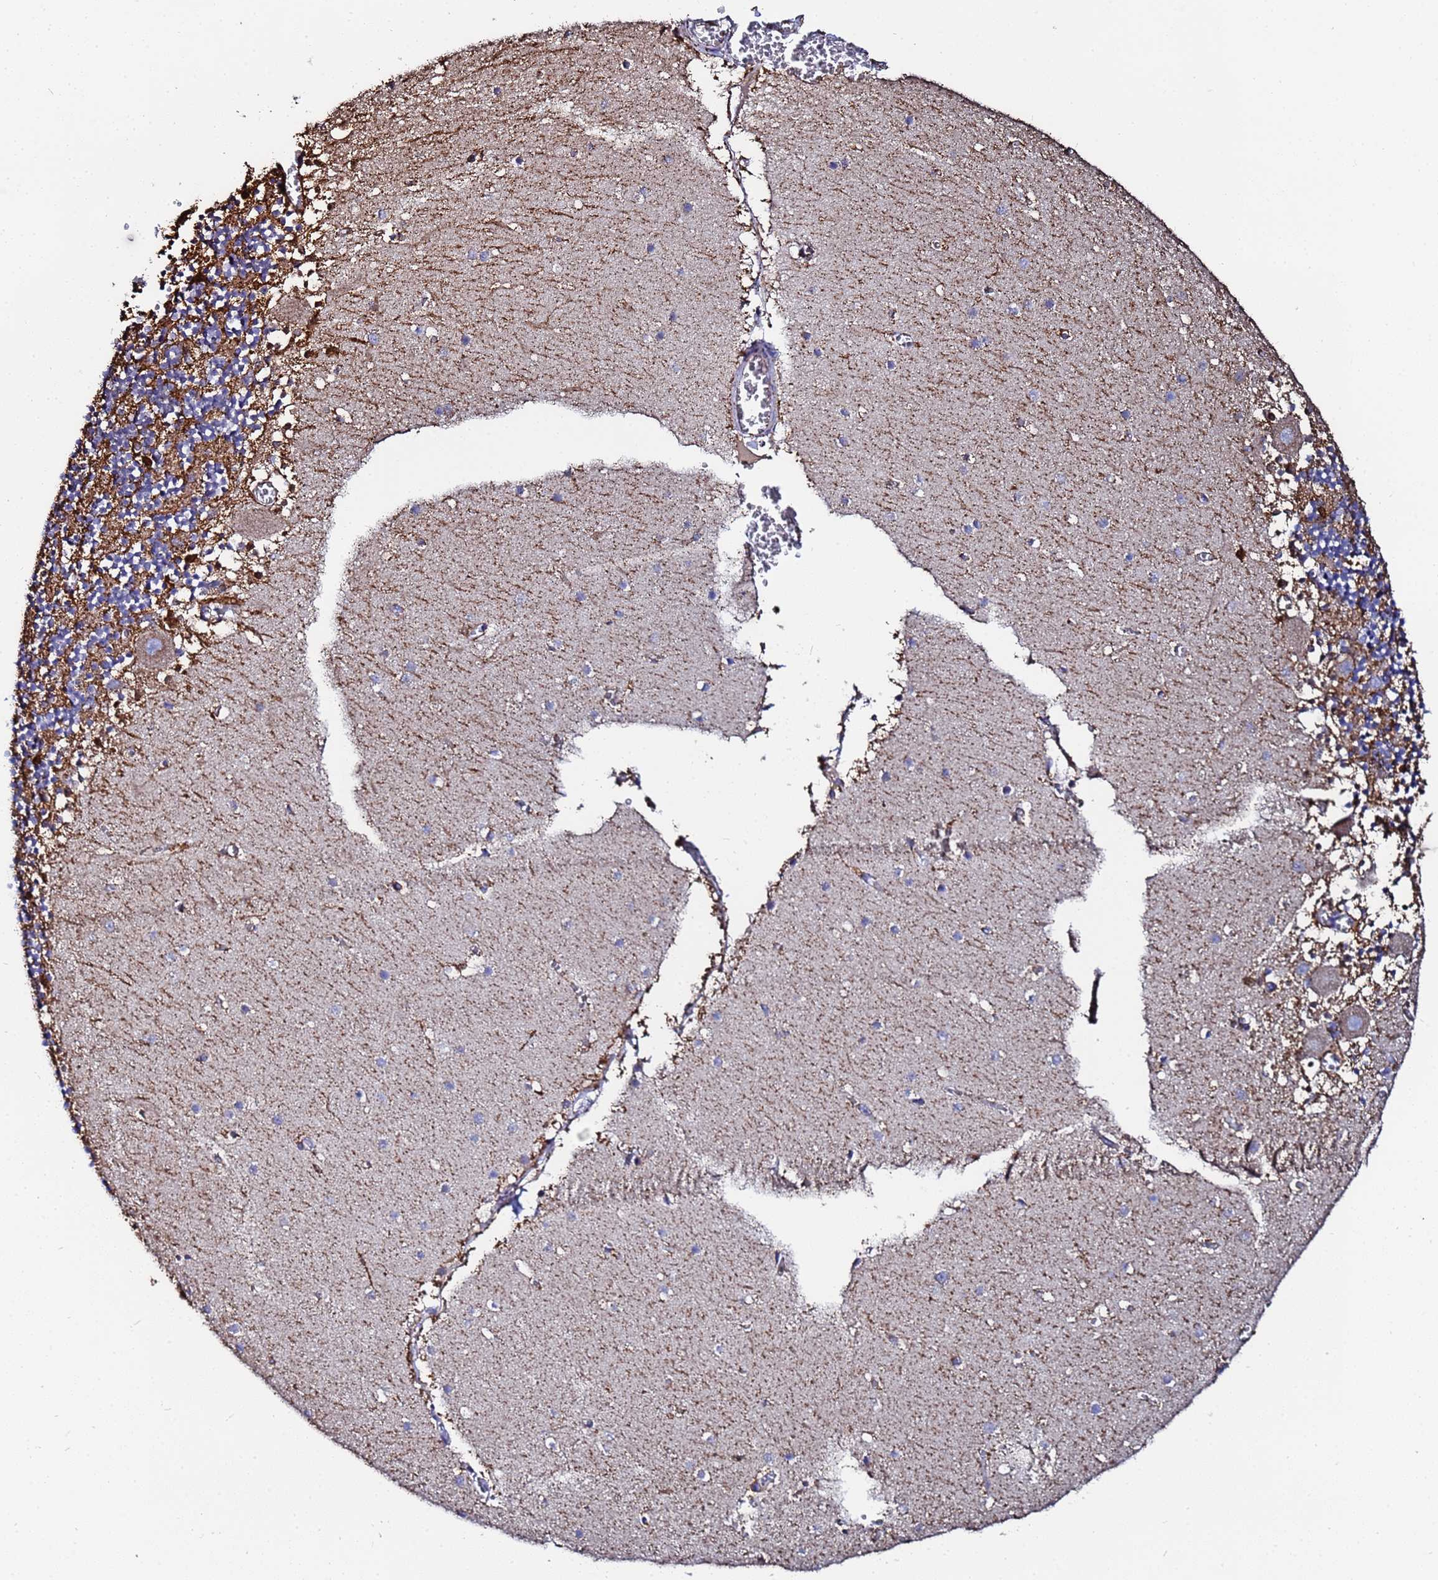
{"staining": {"intensity": "moderate", "quantity": "25%-75%", "location": "cytoplasmic/membranous"}, "tissue": "cerebellum", "cell_type": "Cells in granular layer", "image_type": "normal", "snomed": [{"axis": "morphology", "description": "Normal tissue, NOS"}, {"axis": "topography", "description": "Cerebellum"}], "caption": "The immunohistochemical stain labels moderate cytoplasmic/membranous expression in cells in granular layer of unremarkable cerebellum. The staining was performed using DAB, with brown indicating positive protein expression. Nuclei are stained blue with hematoxylin.", "gene": "GLUD1", "patient": {"sex": "female", "age": 28}}